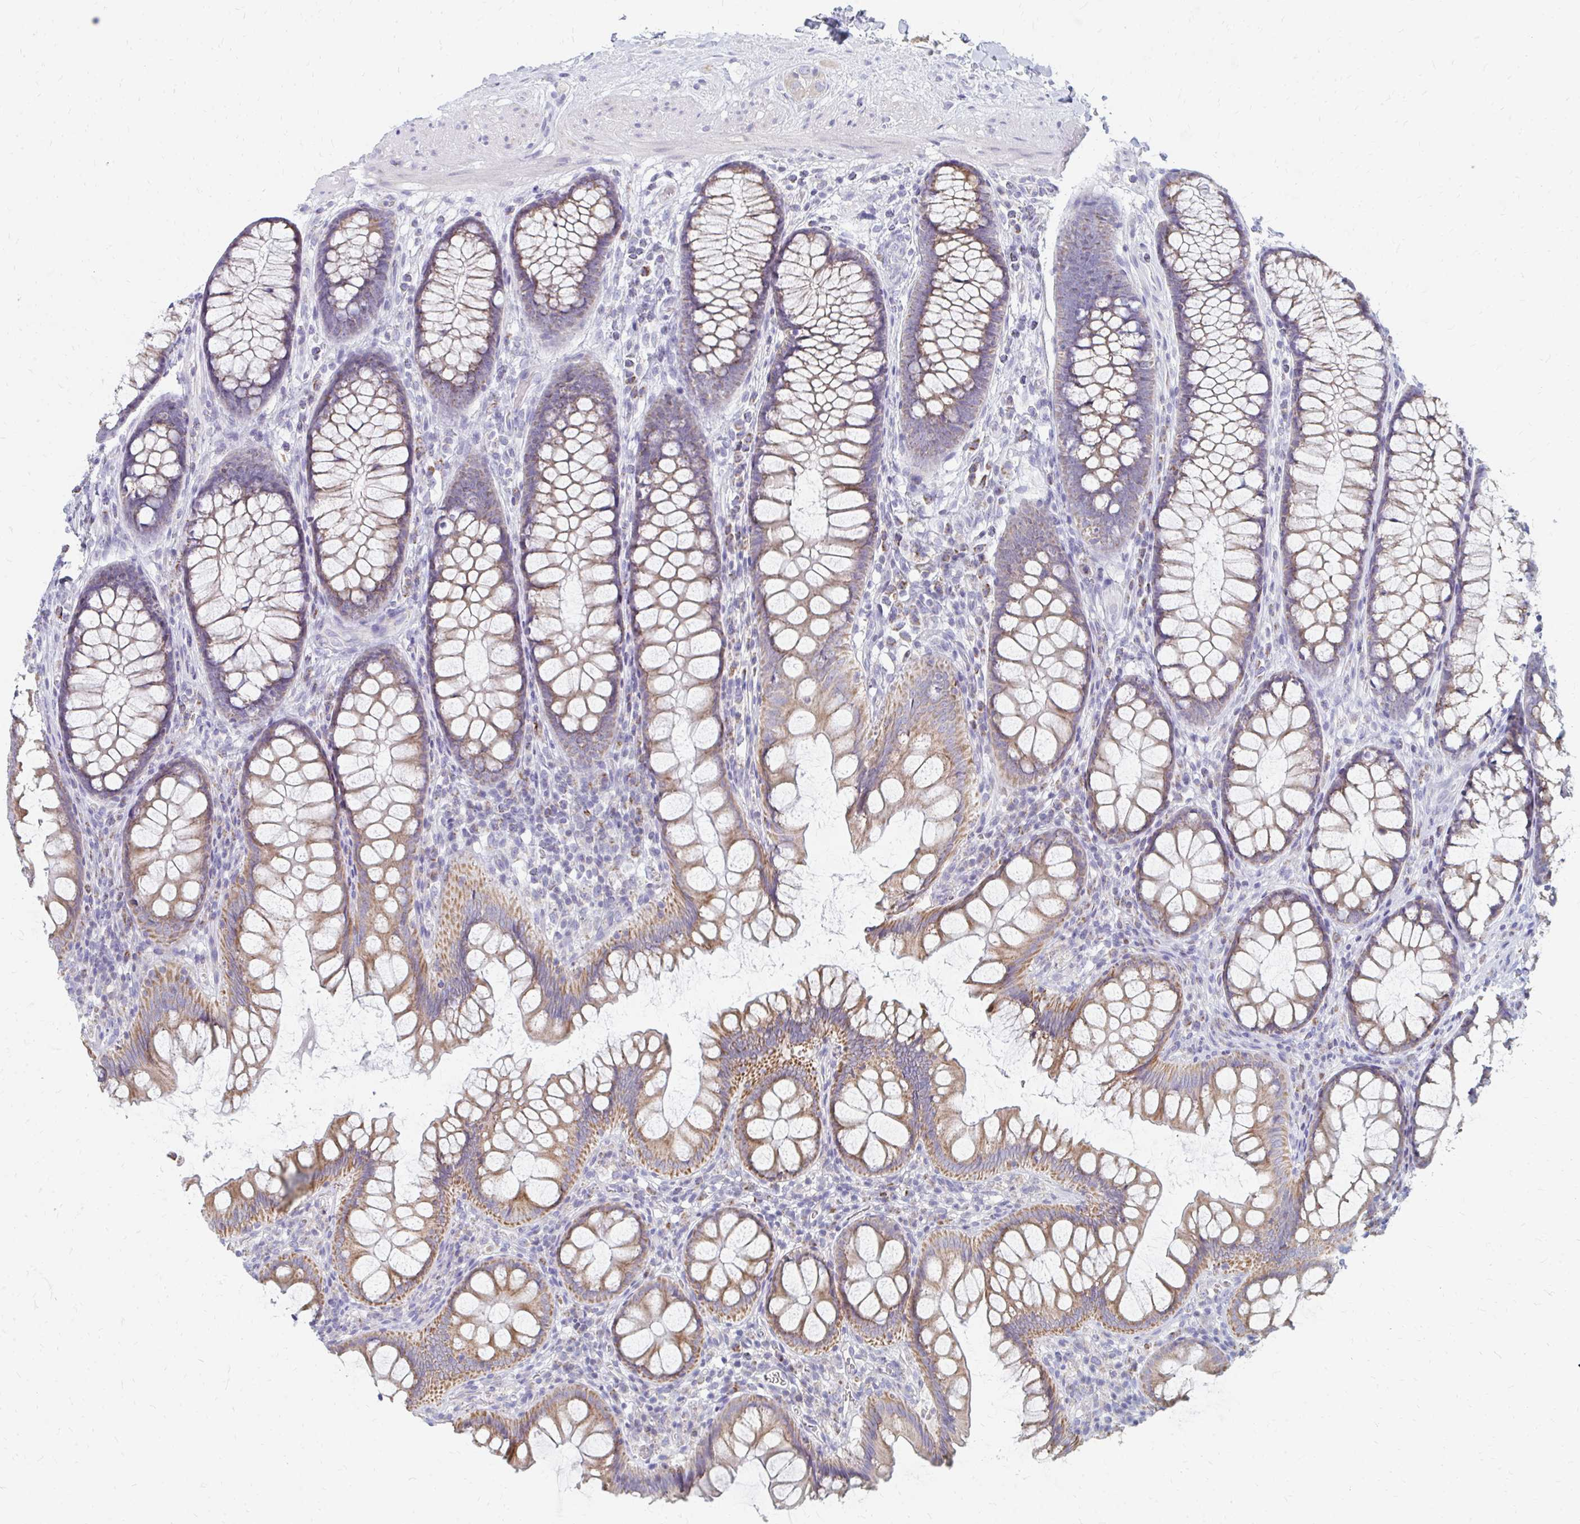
{"staining": {"intensity": "negative", "quantity": "none", "location": "none"}, "tissue": "colon", "cell_type": "Endothelial cells", "image_type": "normal", "snomed": [{"axis": "morphology", "description": "Normal tissue, NOS"}, {"axis": "morphology", "description": "Adenoma, NOS"}, {"axis": "topography", "description": "Soft tissue"}, {"axis": "topography", "description": "Colon"}], "caption": "Immunohistochemistry (IHC) micrograph of normal human colon stained for a protein (brown), which reveals no positivity in endothelial cells.", "gene": "OR10V1", "patient": {"sex": "male", "age": 47}}